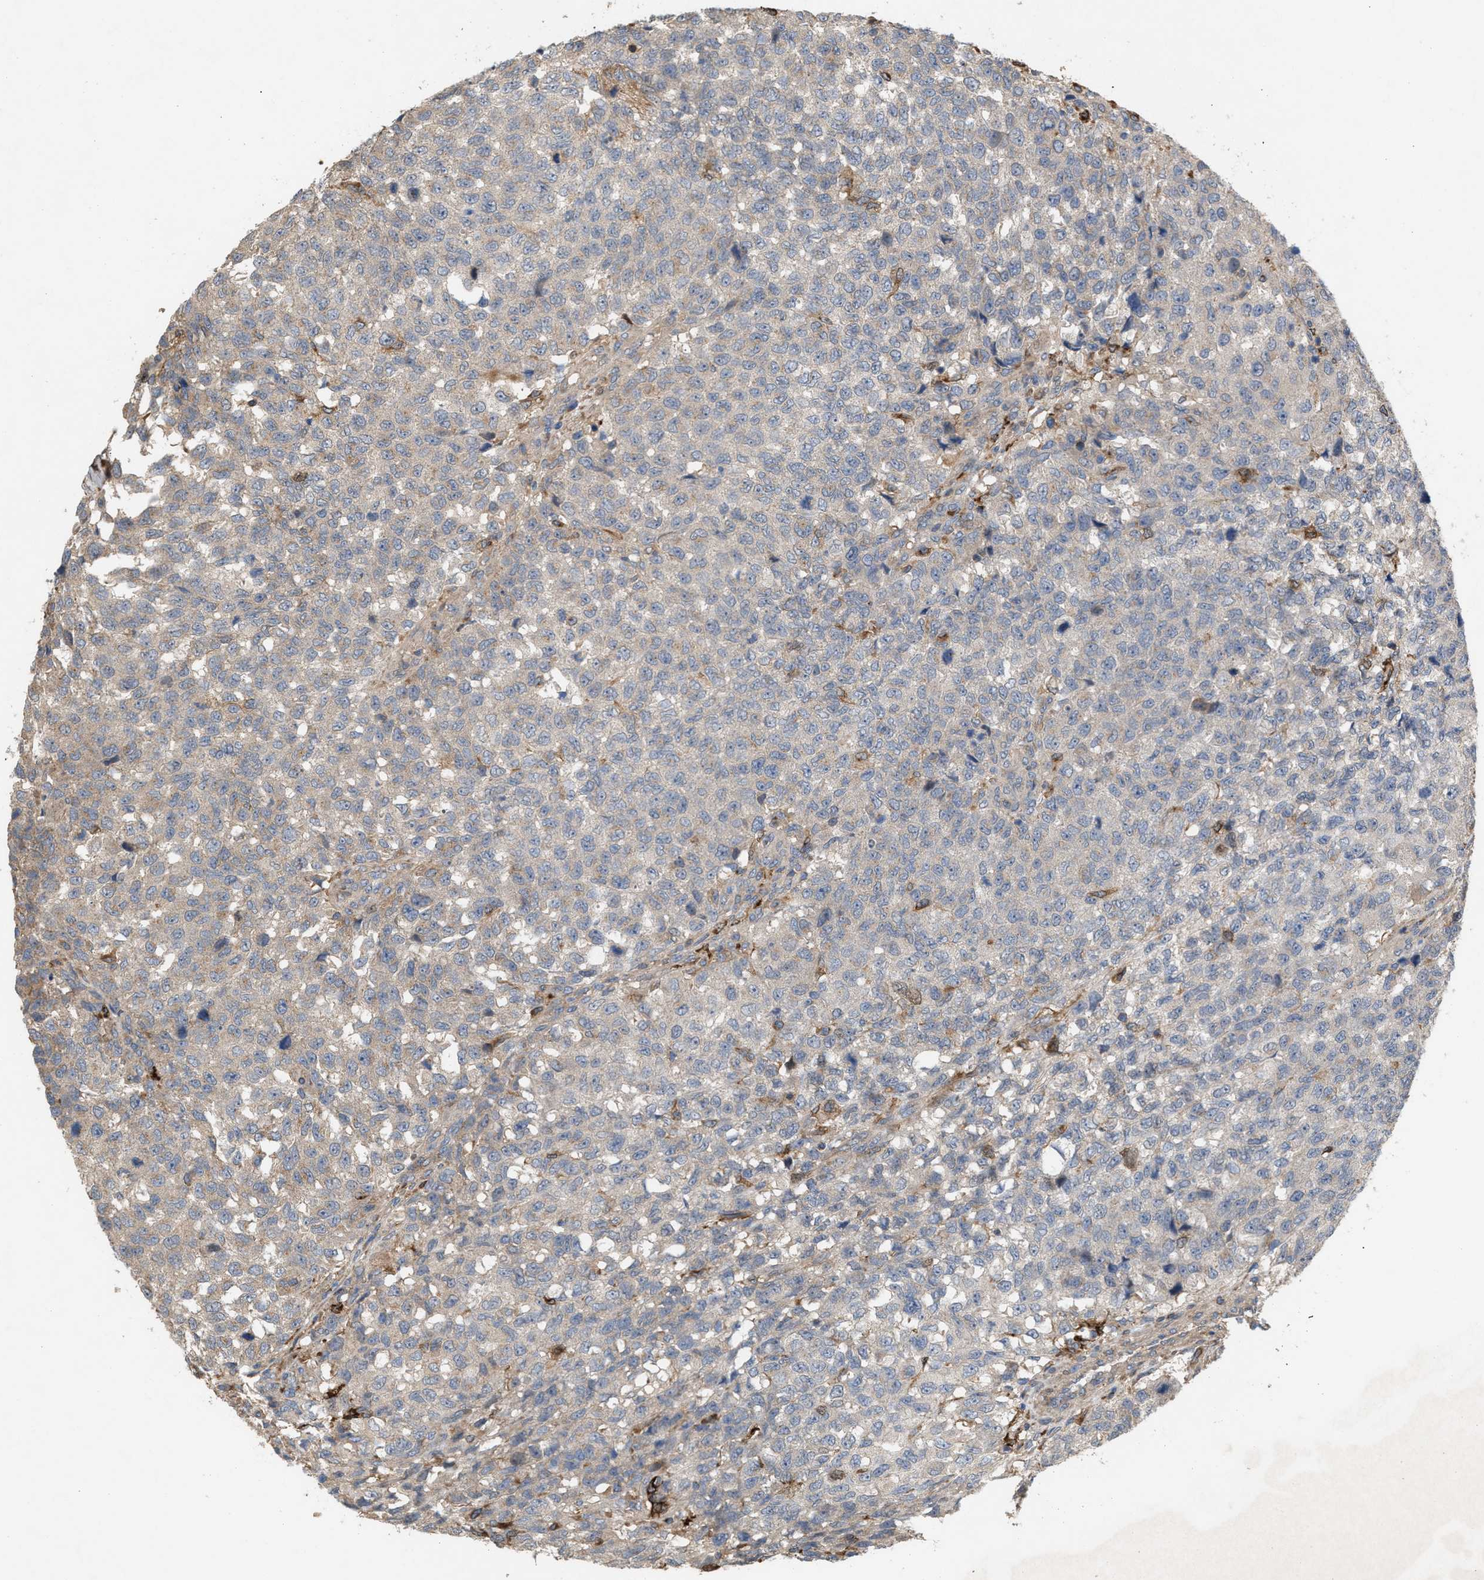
{"staining": {"intensity": "negative", "quantity": "none", "location": "none"}, "tissue": "testis cancer", "cell_type": "Tumor cells", "image_type": "cancer", "snomed": [{"axis": "morphology", "description": "Seminoma, NOS"}, {"axis": "topography", "description": "Testis"}], "caption": "Histopathology image shows no protein expression in tumor cells of testis seminoma tissue.", "gene": "GCC1", "patient": {"sex": "male", "age": 59}}